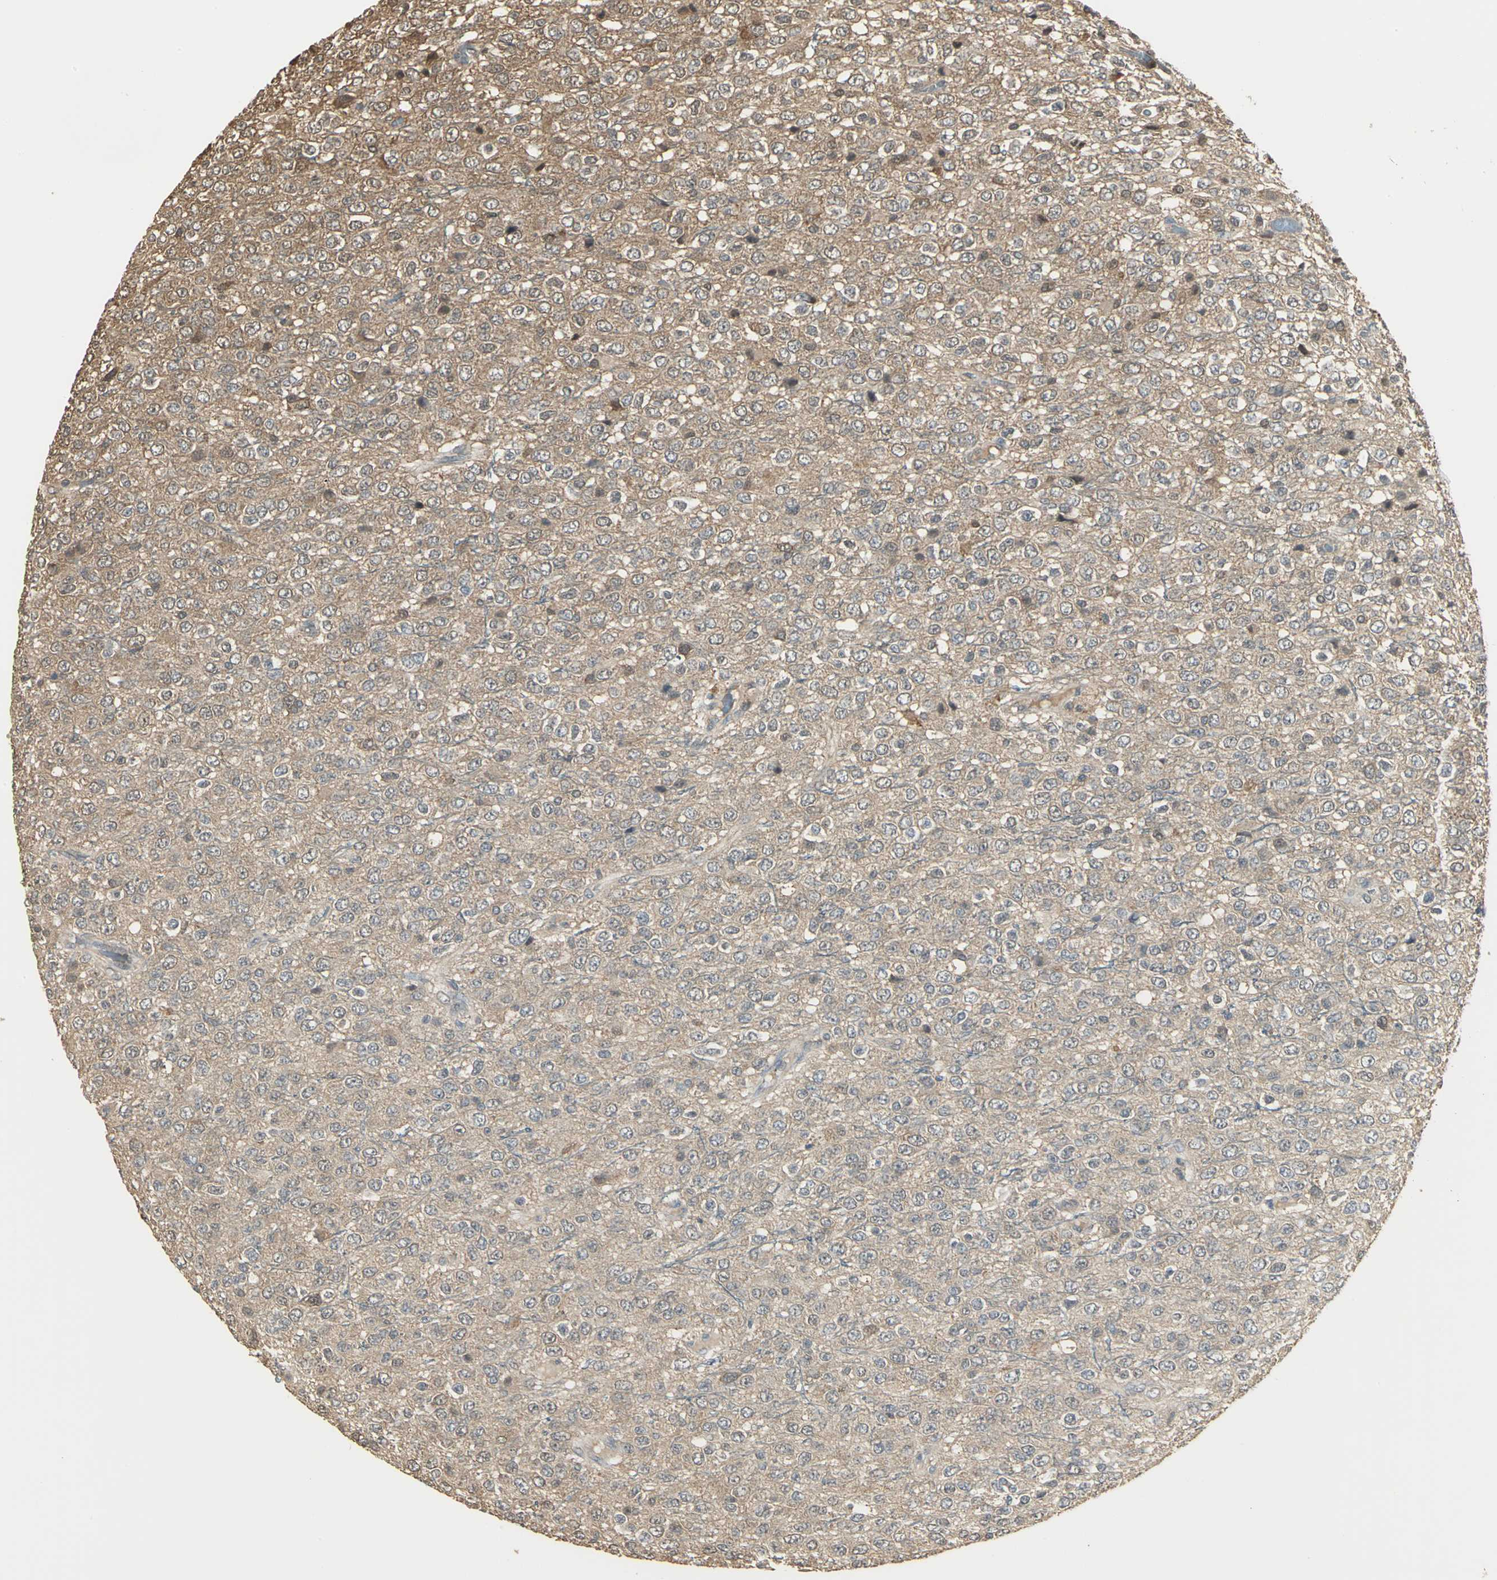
{"staining": {"intensity": "weak", "quantity": ">75%", "location": "cytoplasmic/membranous,nuclear"}, "tissue": "glioma", "cell_type": "Tumor cells", "image_type": "cancer", "snomed": [{"axis": "morphology", "description": "Glioma, malignant, High grade"}, {"axis": "topography", "description": "pancreas cauda"}], "caption": "Weak cytoplasmic/membranous and nuclear expression is identified in approximately >75% of tumor cells in malignant glioma (high-grade).", "gene": "PARK7", "patient": {"sex": "male", "age": 60}}